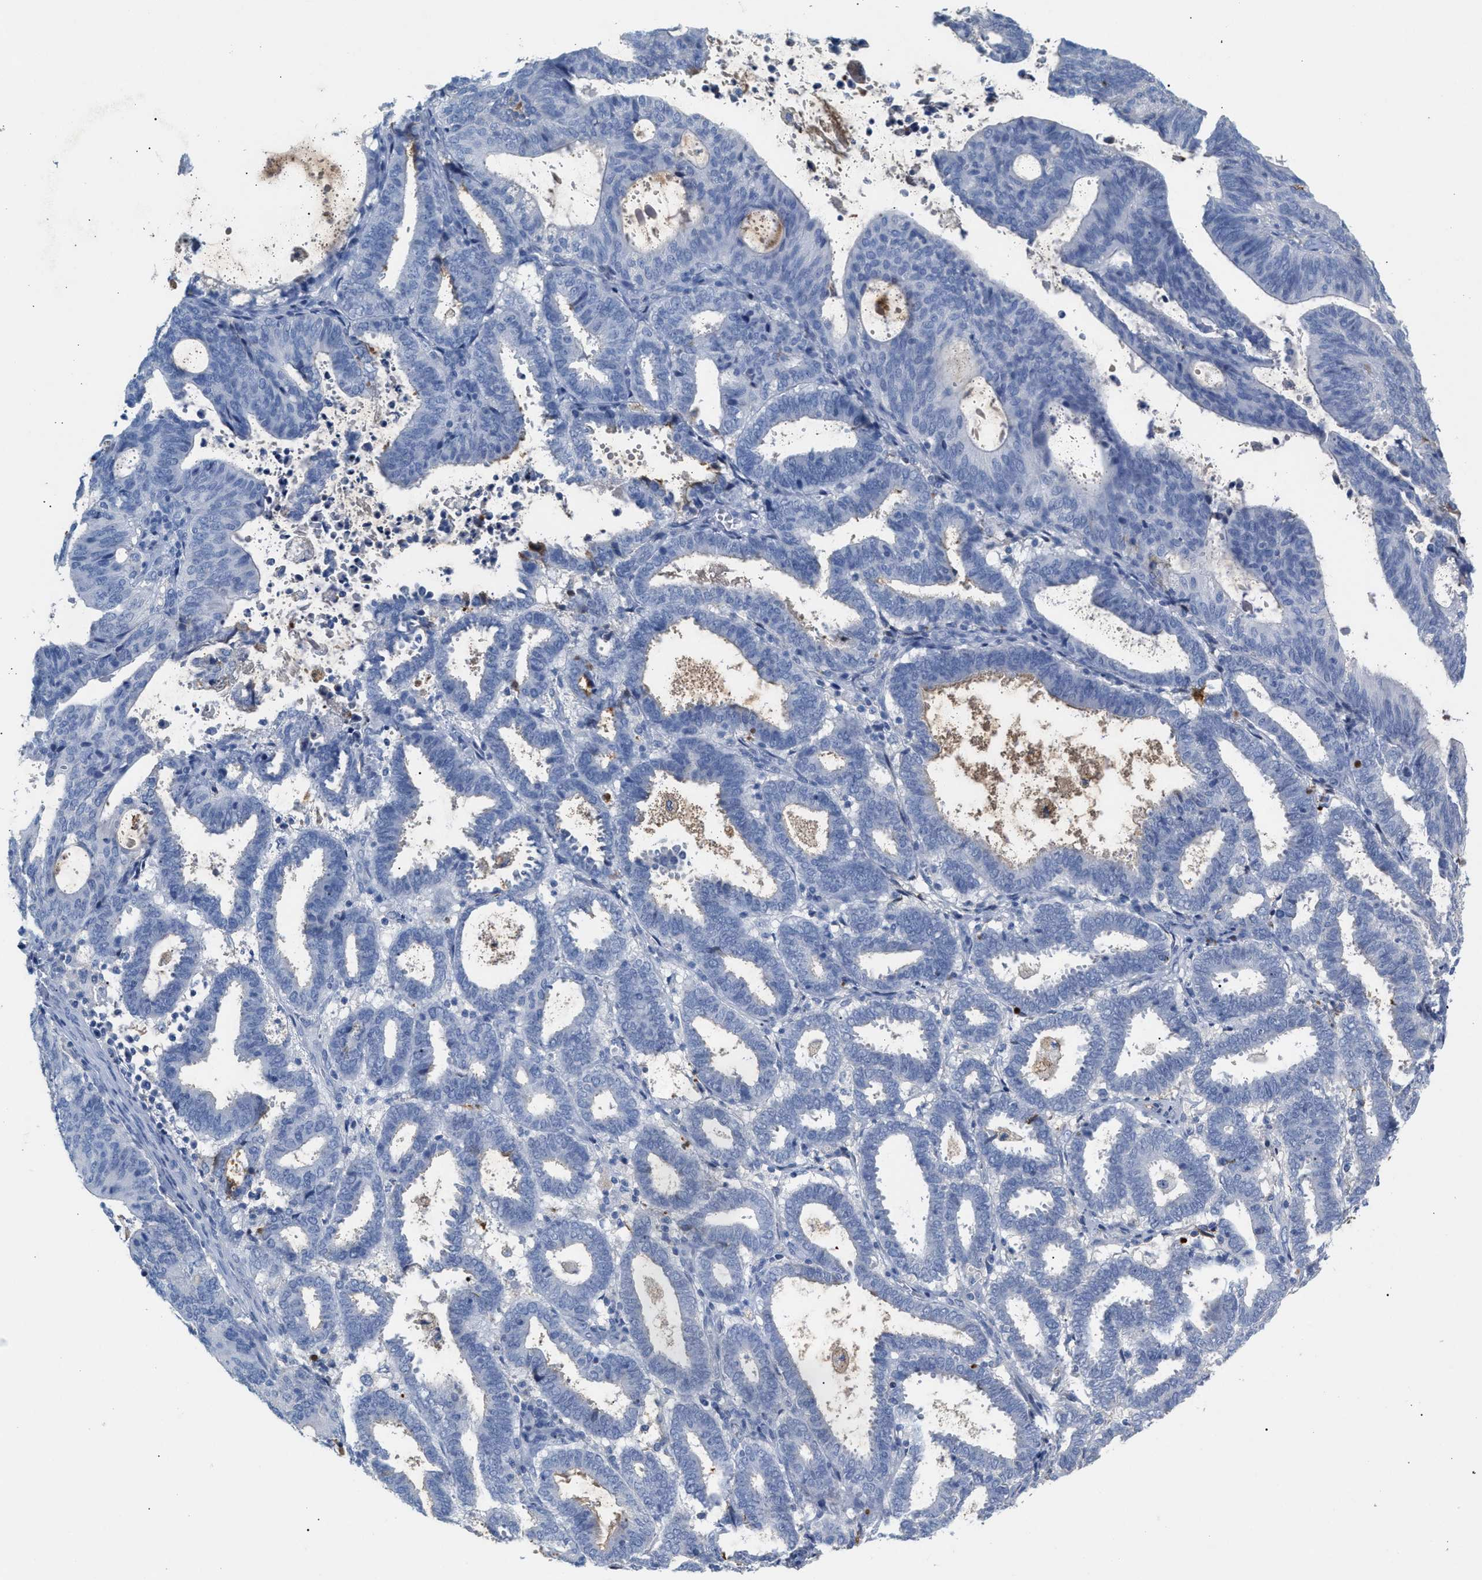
{"staining": {"intensity": "negative", "quantity": "none", "location": "none"}, "tissue": "endometrial cancer", "cell_type": "Tumor cells", "image_type": "cancer", "snomed": [{"axis": "morphology", "description": "Adenocarcinoma, NOS"}, {"axis": "topography", "description": "Uterus"}], "caption": "The histopathology image displays no significant staining in tumor cells of endometrial cancer (adenocarcinoma).", "gene": "APOH", "patient": {"sex": "female", "age": 83}}